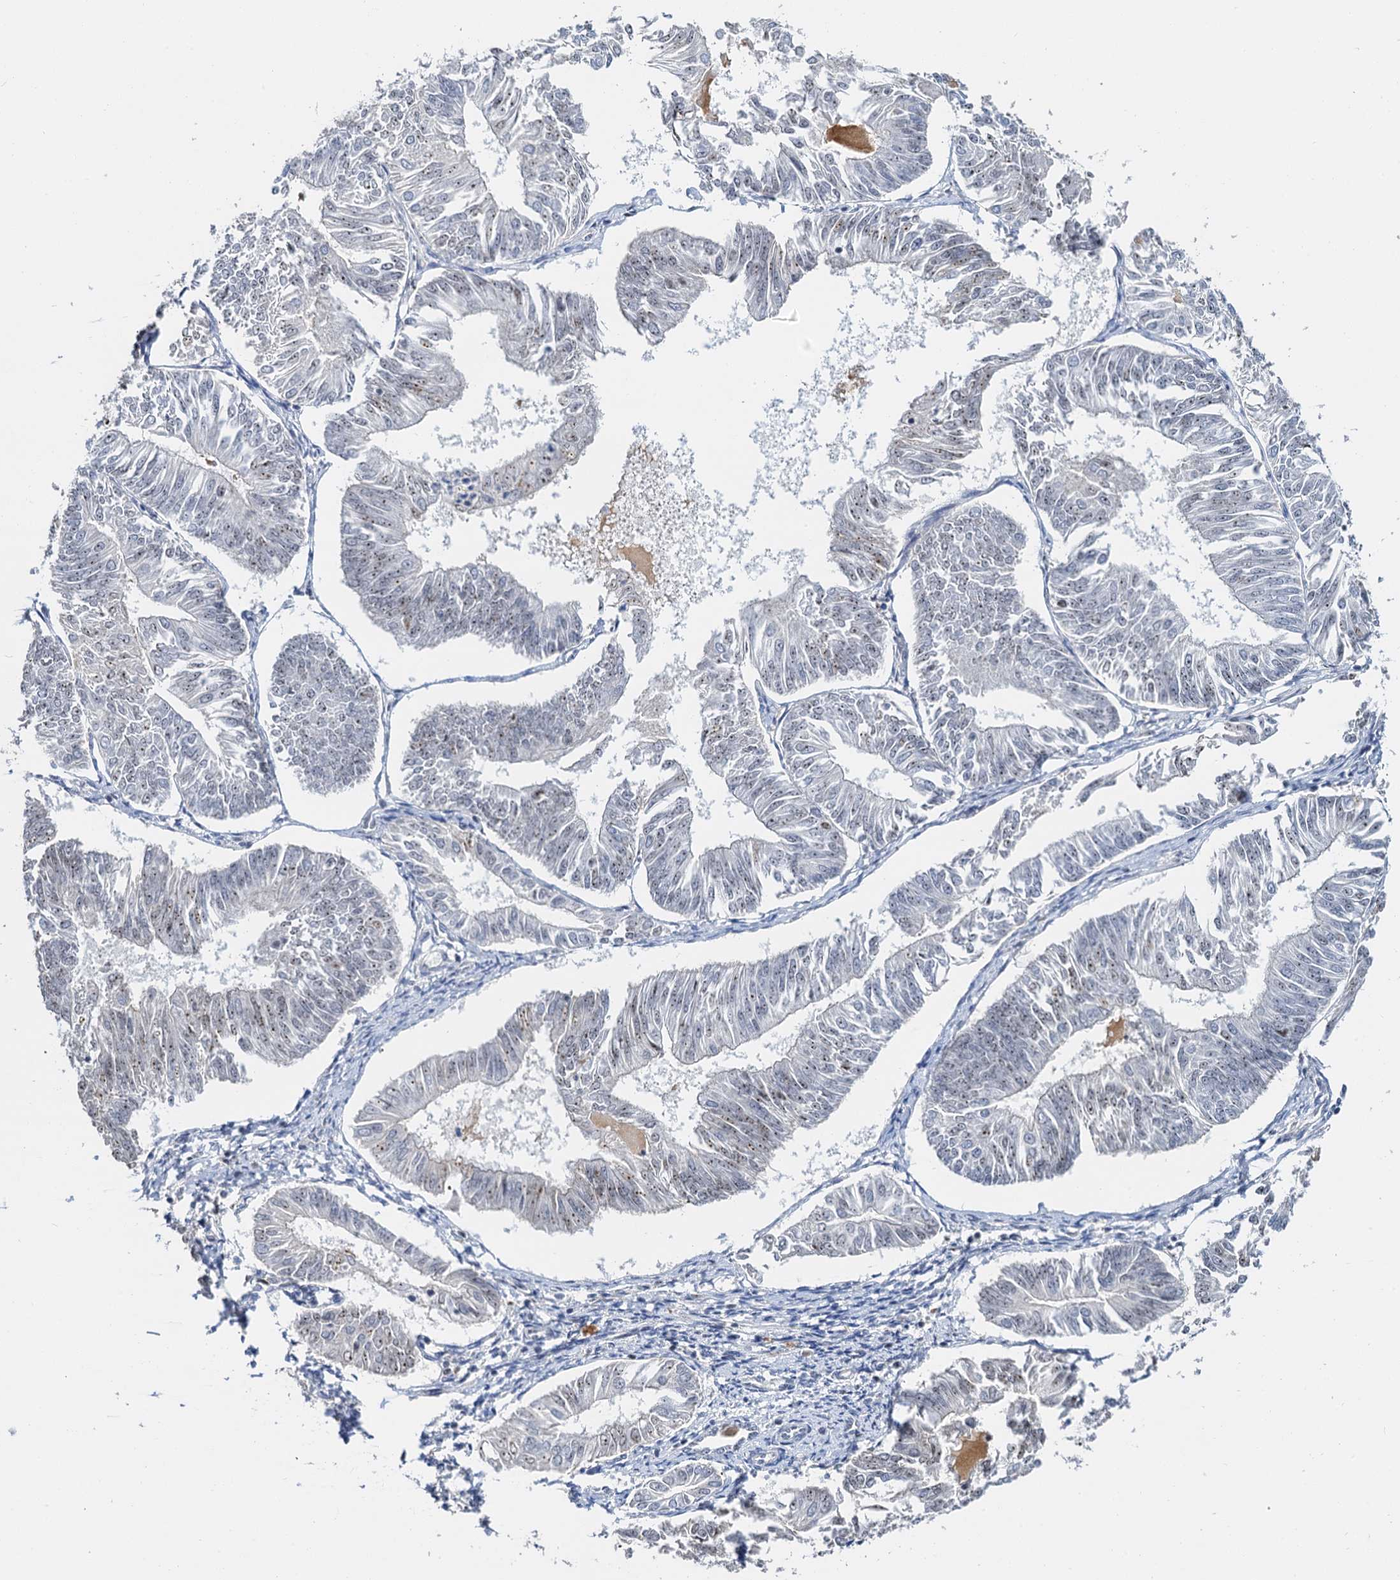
{"staining": {"intensity": "weak", "quantity": "25%-75%", "location": "nuclear"}, "tissue": "endometrial cancer", "cell_type": "Tumor cells", "image_type": "cancer", "snomed": [{"axis": "morphology", "description": "Adenocarcinoma, NOS"}, {"axis": "topography", "description": "Endometrium"}], "caption": "Endometrial adenocarcinoma was stained to show a protein in brown. There is low levels of weak nuclear staining in approximately 25%-75% of tumor cells. (Stains: DAB (3,3'-diaminobenzidine) in brown, nuclei in blue, Microscopy: brightfield microscopy at high magnification).", "gene": "NOP2", "patient": {"sex": "female", "age": 58}}